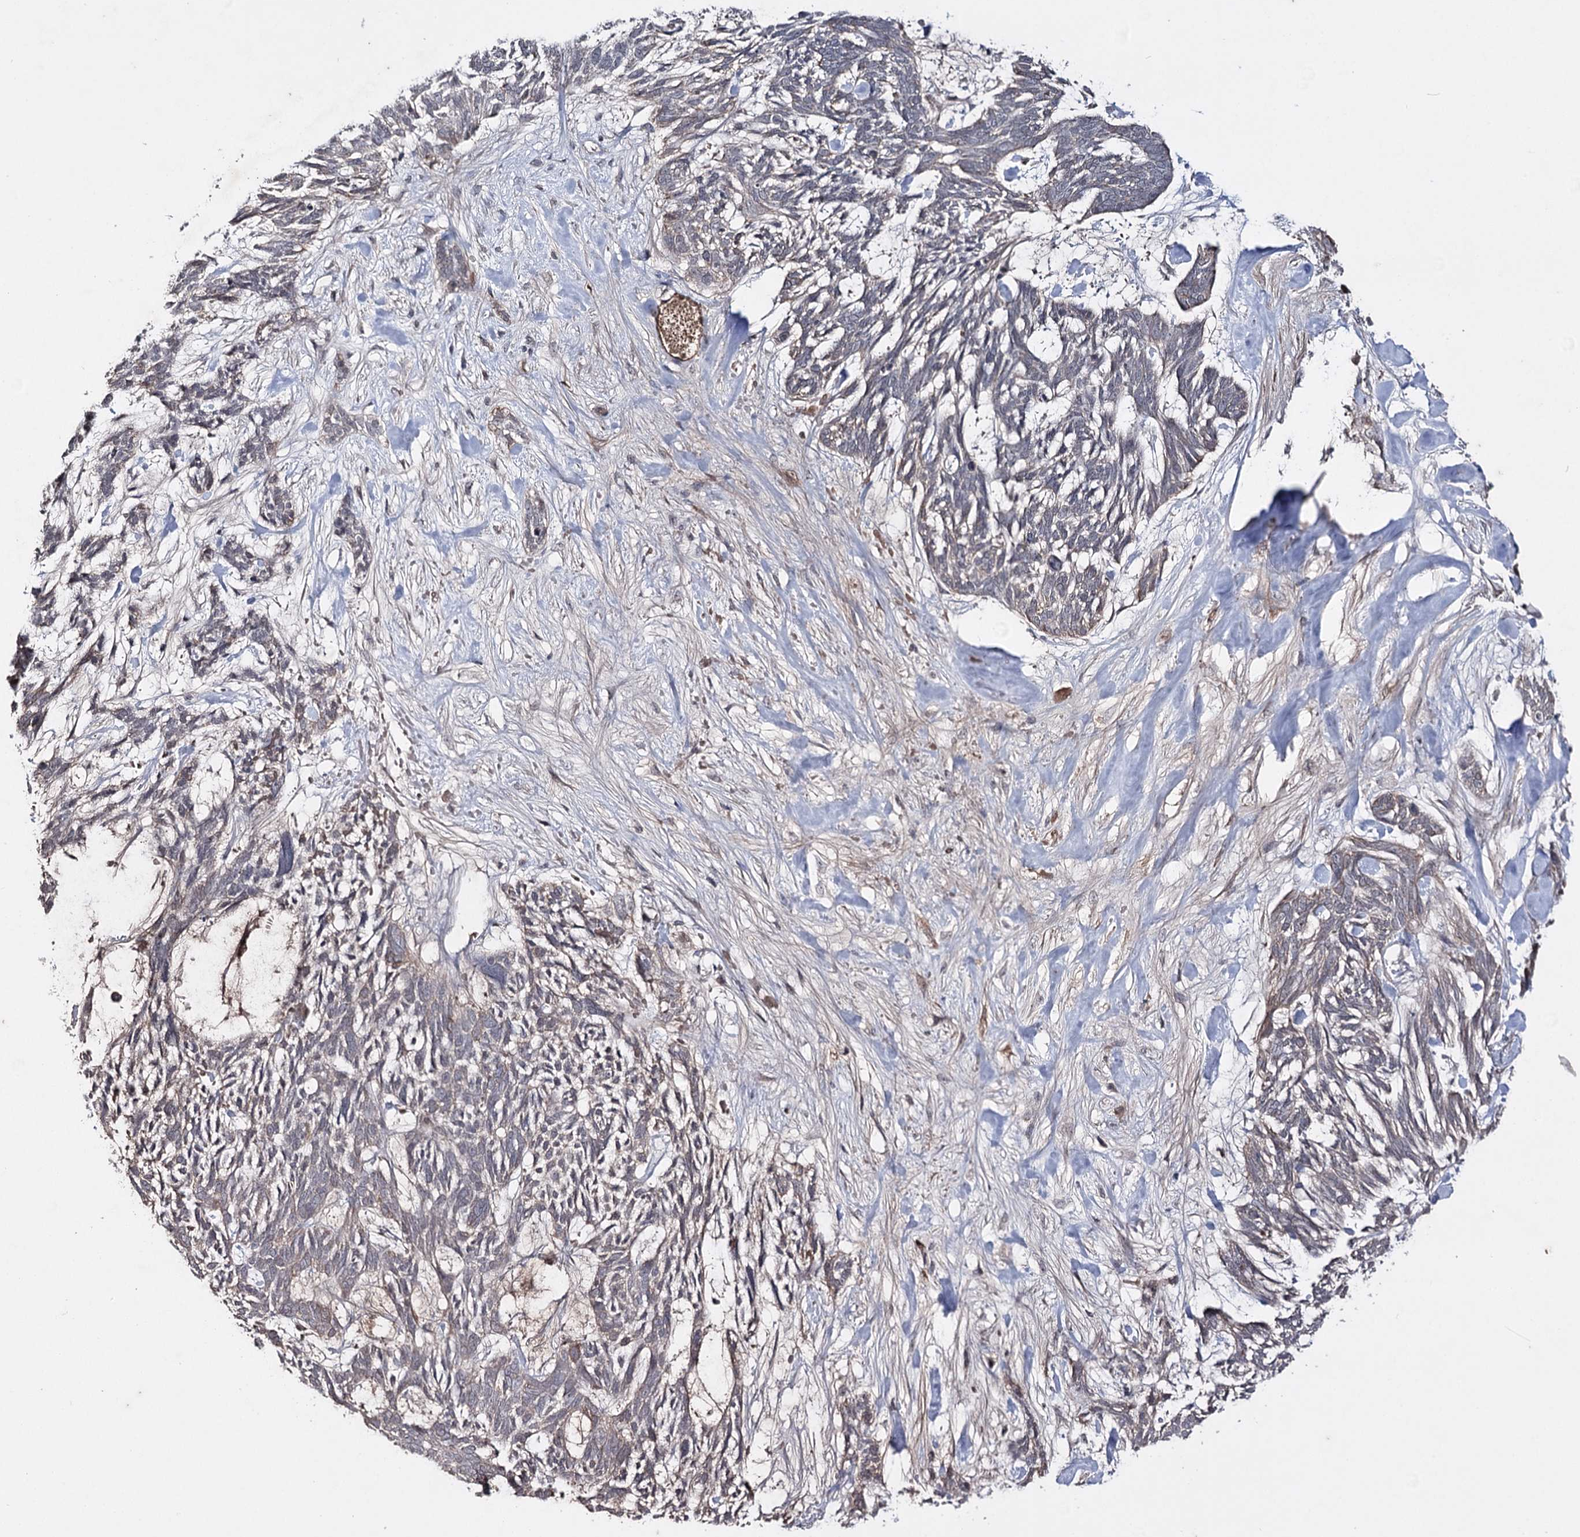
{"staining": {"intensity": "negative", "quantity": "none", "location": "none"}, "tissue": "skin cancer", "cell_type": "Tumor cells", "image_type": "cancer", "snomed": [{"axis": "morphology", "description": "Basal cell carcinoma"}, {"axis": "topography", "description": "Skin"}], "caption": "The histopathology image displays no staining of tumor cells in basal cell carcinoma (skin).", "gene": "SYNGR3", "patient": {"sex": "male", "age": 88}}